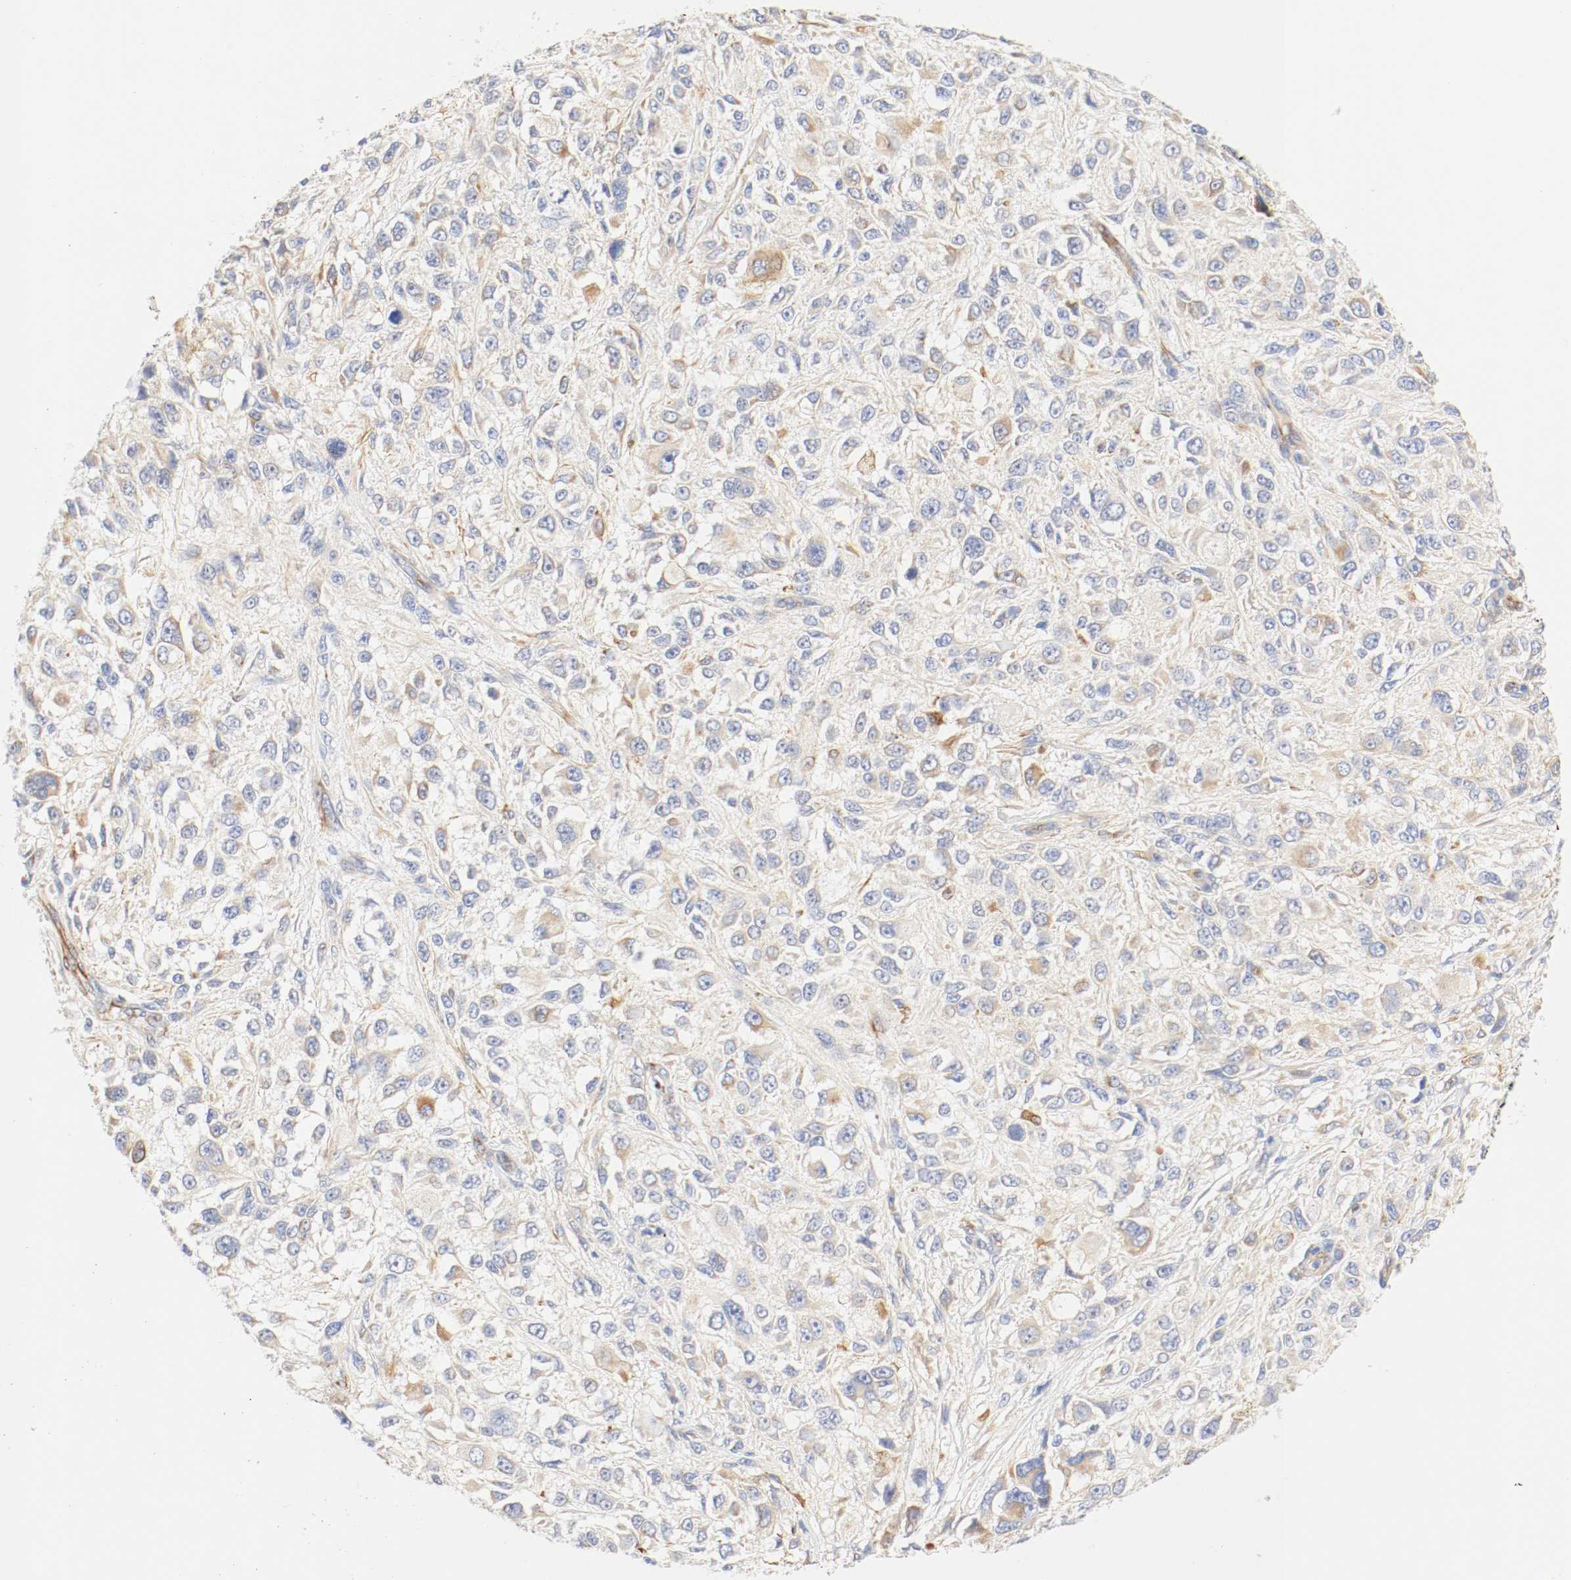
{"staining": {"intensity": "moderate", "quantity": "25%-75%", "location": "cytoplasmic/membranous"}, "tissue": "melanoma", "cell_type": "Tumor cells", "image_type": "cancer", "snomed": [{"axis": "morphology", "description": "Necrosis, NOS"}, {"axis": "morphology", "description": "Malignant melanoma, NOS"}, {"axis": "topography", "description": "Skin"}], "caption": "This is a histology image of immunohistochemistry staining of malignant melanoma, which shows moderate expression in the cytoplasmic/membranous of tumor cells.", "gene": "GIT1", "patient": {"sex": "female", "age": 87}}